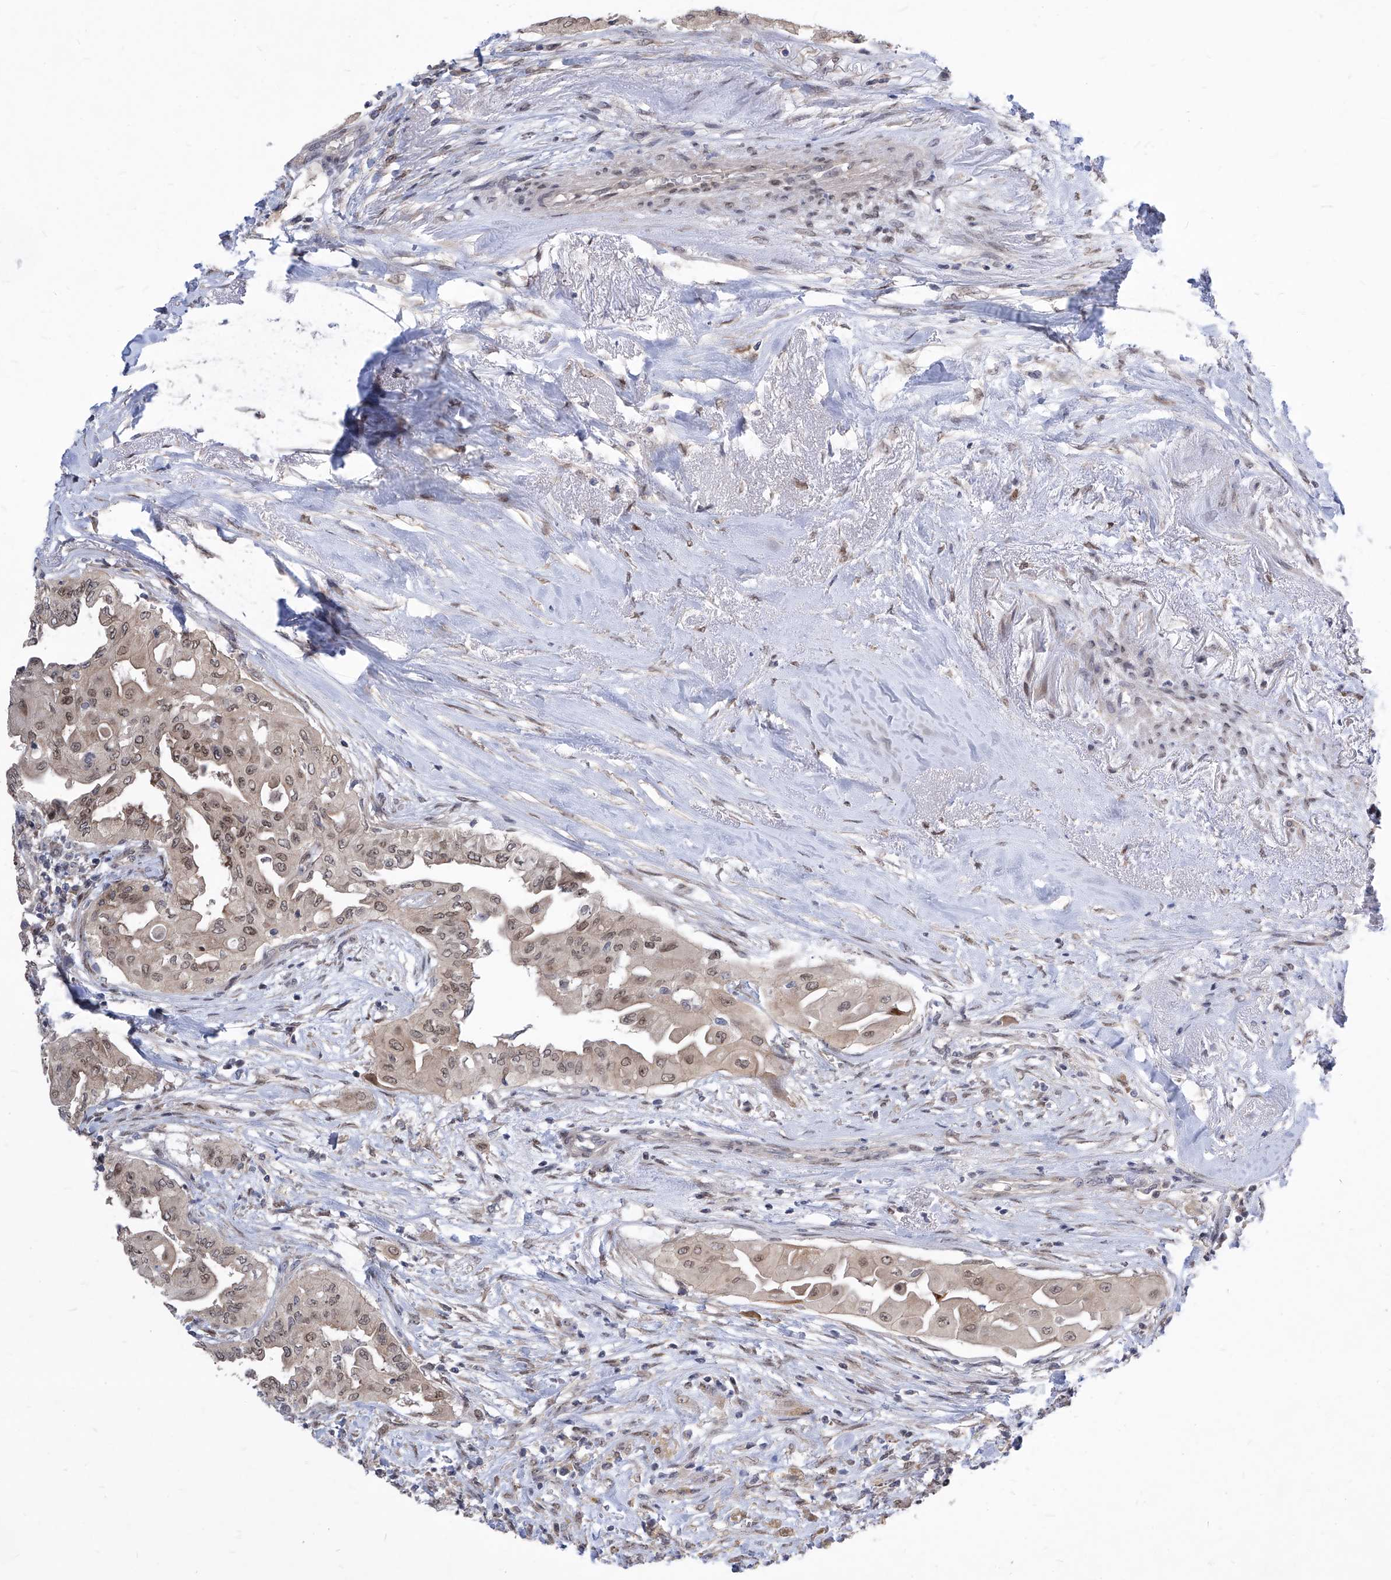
{"staining": {"intensity": "weak", "quantity": "25%-75%", "location": "cytoplasmic/membranous,nuclear"}, "tissue": "thyroid cancer", "cell_type": "Tumor cells", "image_type": "cancer", "snomed": [{"axis": "morphology", "description": "Papillary adenocarcinoma, NOS"}, {"axis": "topography", "description": "Thyroid gland"}], "caption": "This is a micrograph of IHC staining of thyroid cancer (papillary adenocarcinoma), which shows weak expression in the cytoplasmic/membranous and nuclear of tumor cells.", "gene": "CETN2", "patient": {"sex": "female", "age": 59}}